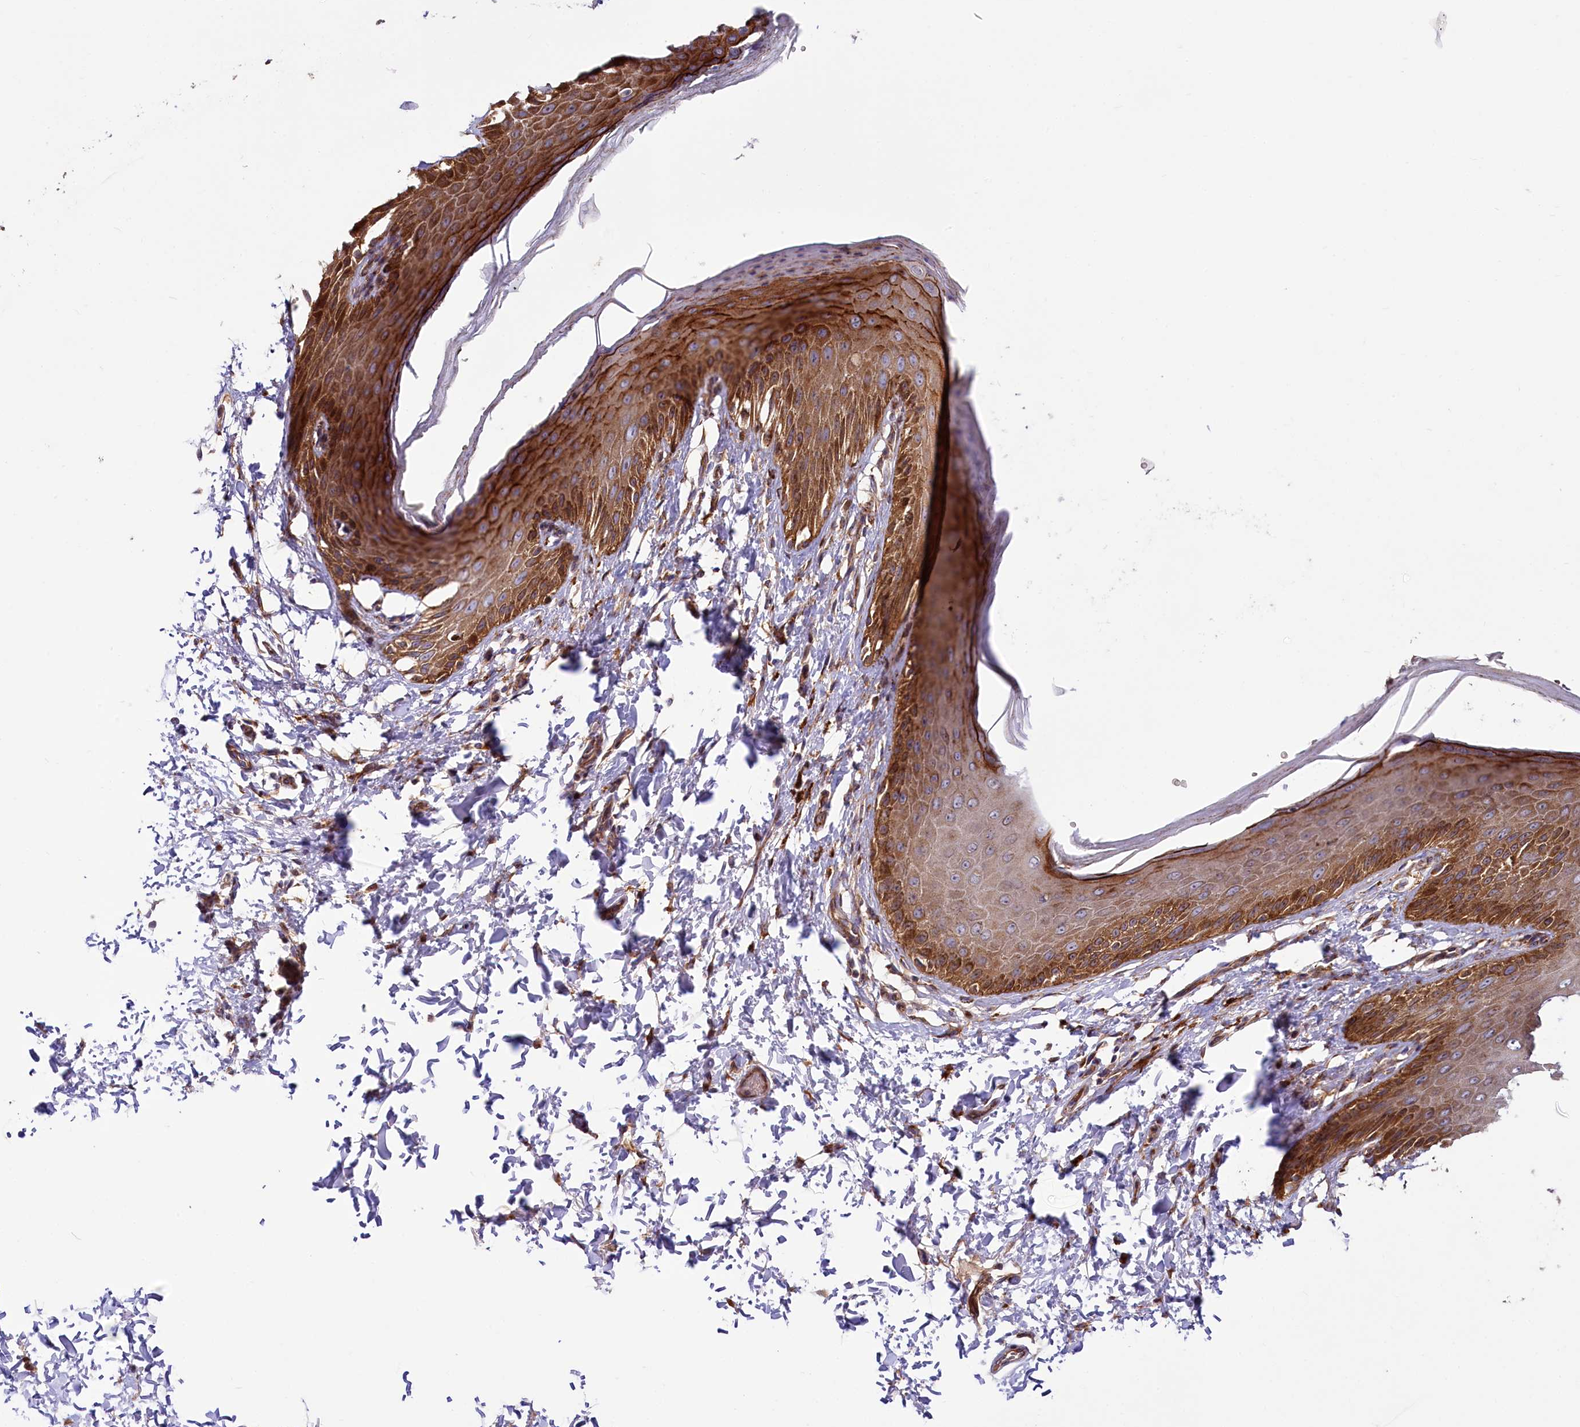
{"staining": {"intensity": "strong", "quantity": ">75%", "location": "cytoplasmic/membranous"}, "tissue": "skin", "cell_type": "Epidermal cells", "image_type": "normal", "snomed": [{"axis": "morphology", "description": "Normal tissue, NOS"}, {"axis": "topography", "description": "Anal"}], "caption": "This micrograph exhibits immunohistochemistry staining of unremarkable human skin, with high strong cytoplasmic/membranous expression in about >75% of epidermal cells.", "gene": "PDZRN3", "patient": {"sex": "male", "age": 44}}